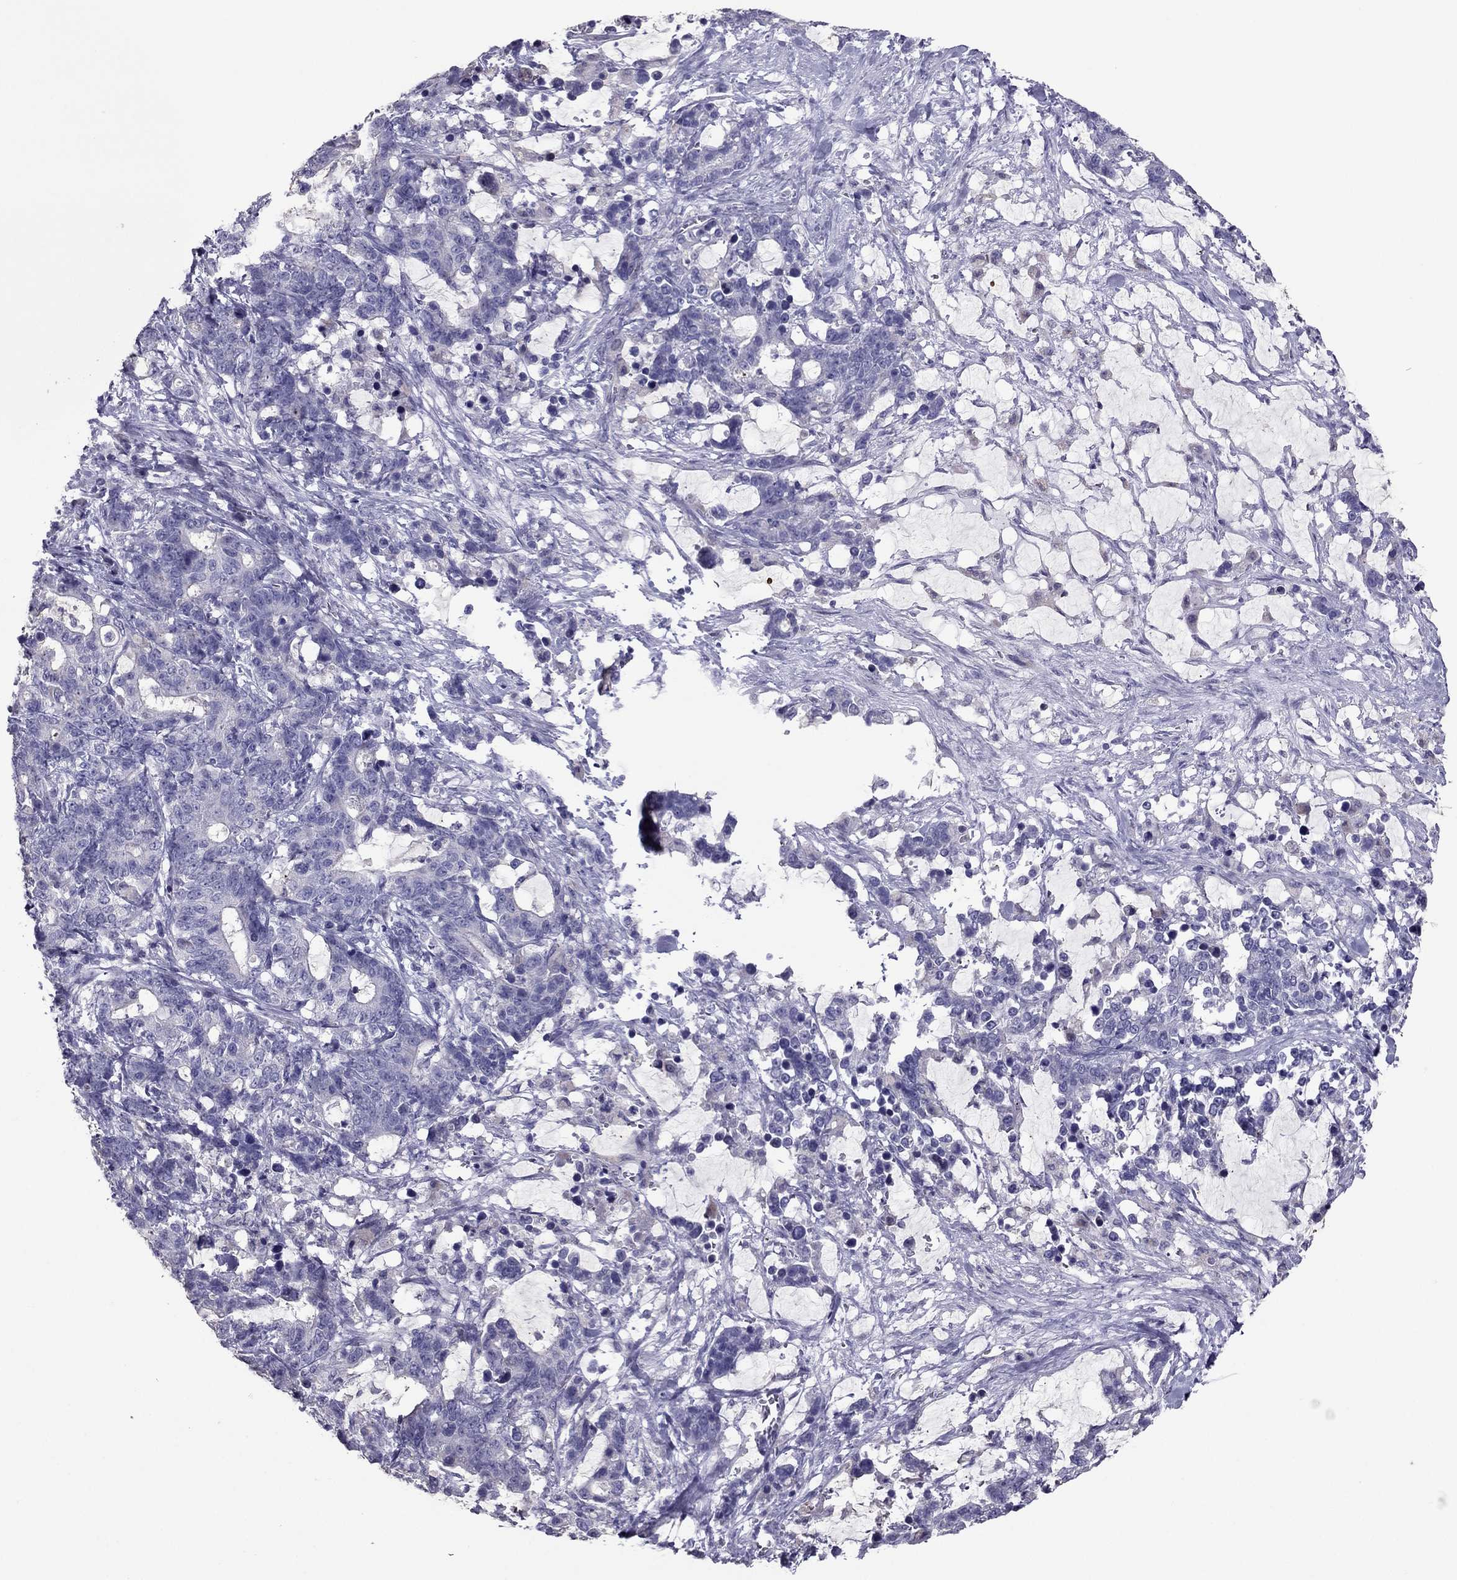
{"staining": {"intensity": "negative", "quantity": "none", "location": "none"}, "tissue": "stomach cancer", "cell_type": "Tumor cells", "image_type": "cancer", "snomed": [{"axis": "morphology", "description": "Normal tissue, NOS"}, {"axis": "morphology", "description": "Adenocarcinoma, NOS"}, {"axis": "topography", "description": "Stomach"}], "caption": "Tumor cells show no significant protein expression in stomach adenocarcinoma.", "gene": "RGS8", "patient": {"sex": "female", "age": 64}}